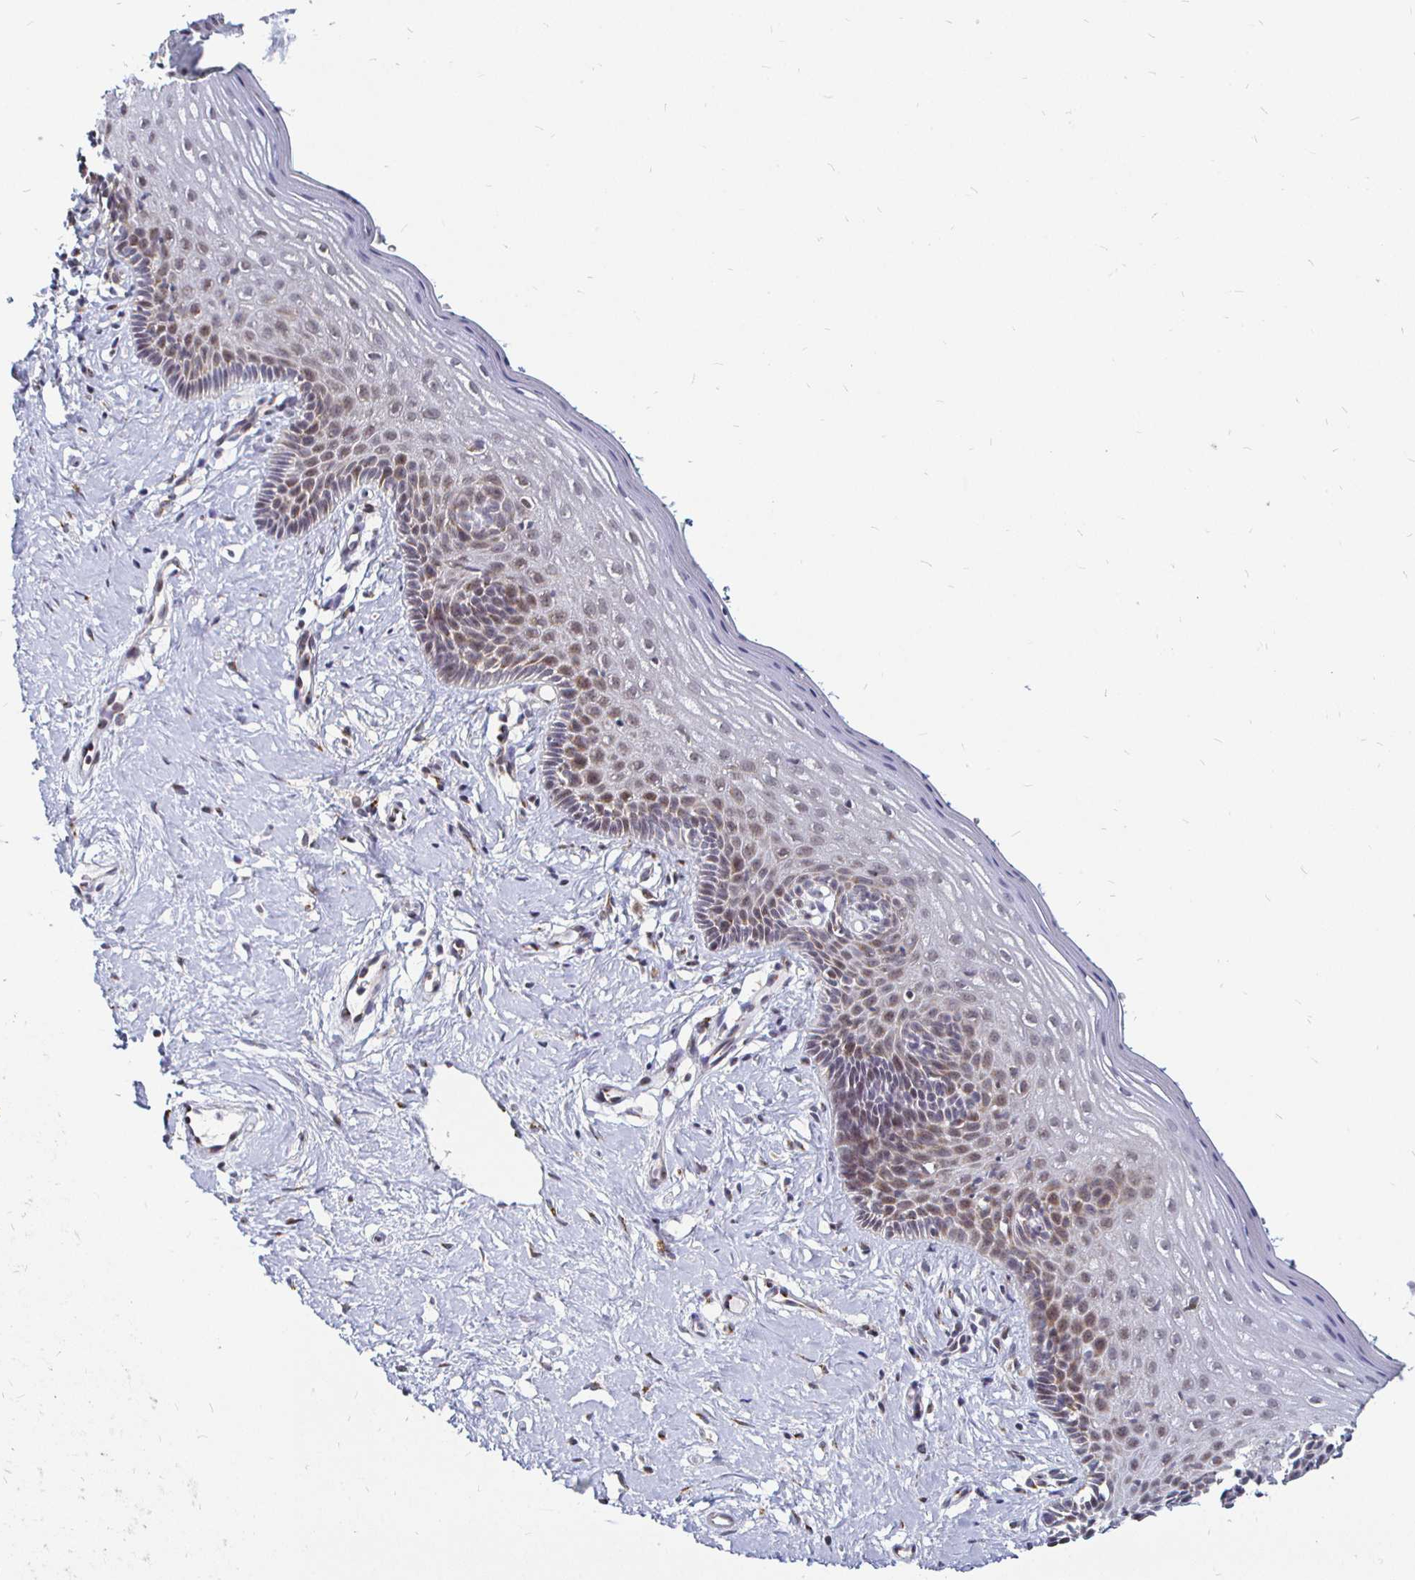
{"staining": {"intensity": "moderate", "quantity": "<25%", "location": "nuclear"}, "tissue": "vagina", "cell_type": "Squamous epithelial cells", "image_type": "normal", "snomed": [{"axis": "morphology", "description": "Normal tissue, NOS"}, {"axis": "topography", "description": "Vagina"}], "caption": "Immunohistochemical staining of unremarkable vagina reveals <25% levels of moderate nuclear protein positivity in about <25% of squamous epithelial cells.", "gene": "ATG3", "patient": {"sex": "female", "age": 42}}